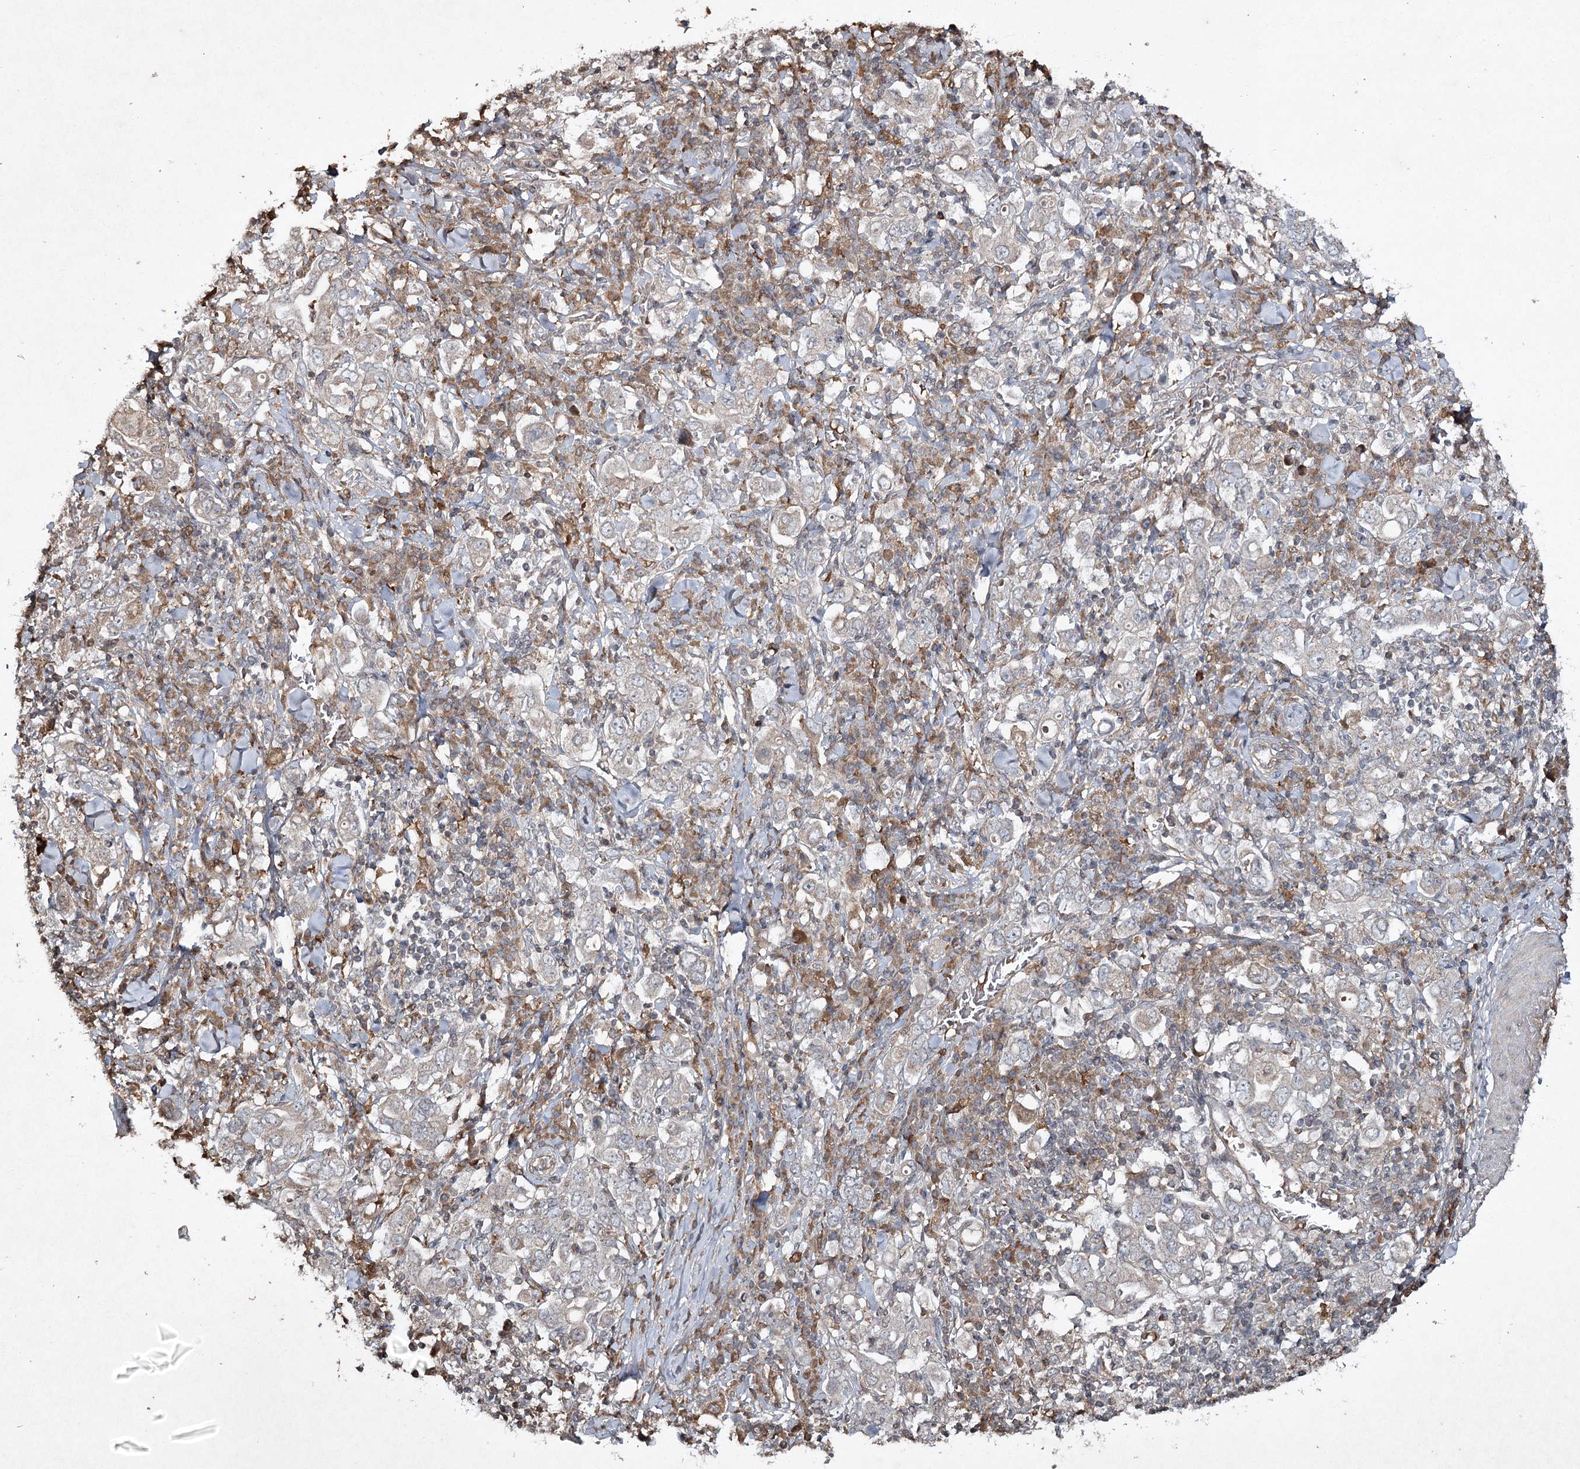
{"staining": {"intensity": "negative", "quantity": "none", "location": "none"}, "tissue": "stomach cancer", "cell_type": "Tumor cells", "image_type": "cancer", "snomed": [{"axis": "morphology", "description": "Adenocarcinoma, NOS"}, {"axis": "topography", "description": "Stomach, upper"}], "caption": "Micrograph shows no protein staining in tumor cells of adenocarcinoma (stomach) tissue. The staining was performed using DAB to visualize the protein expression in brown, while the nuclei were stained in blue with hematoxylin (Magnification: 20x).", "gene": "CYP2B6", "patient": {"sex": "male", "age": 62}}